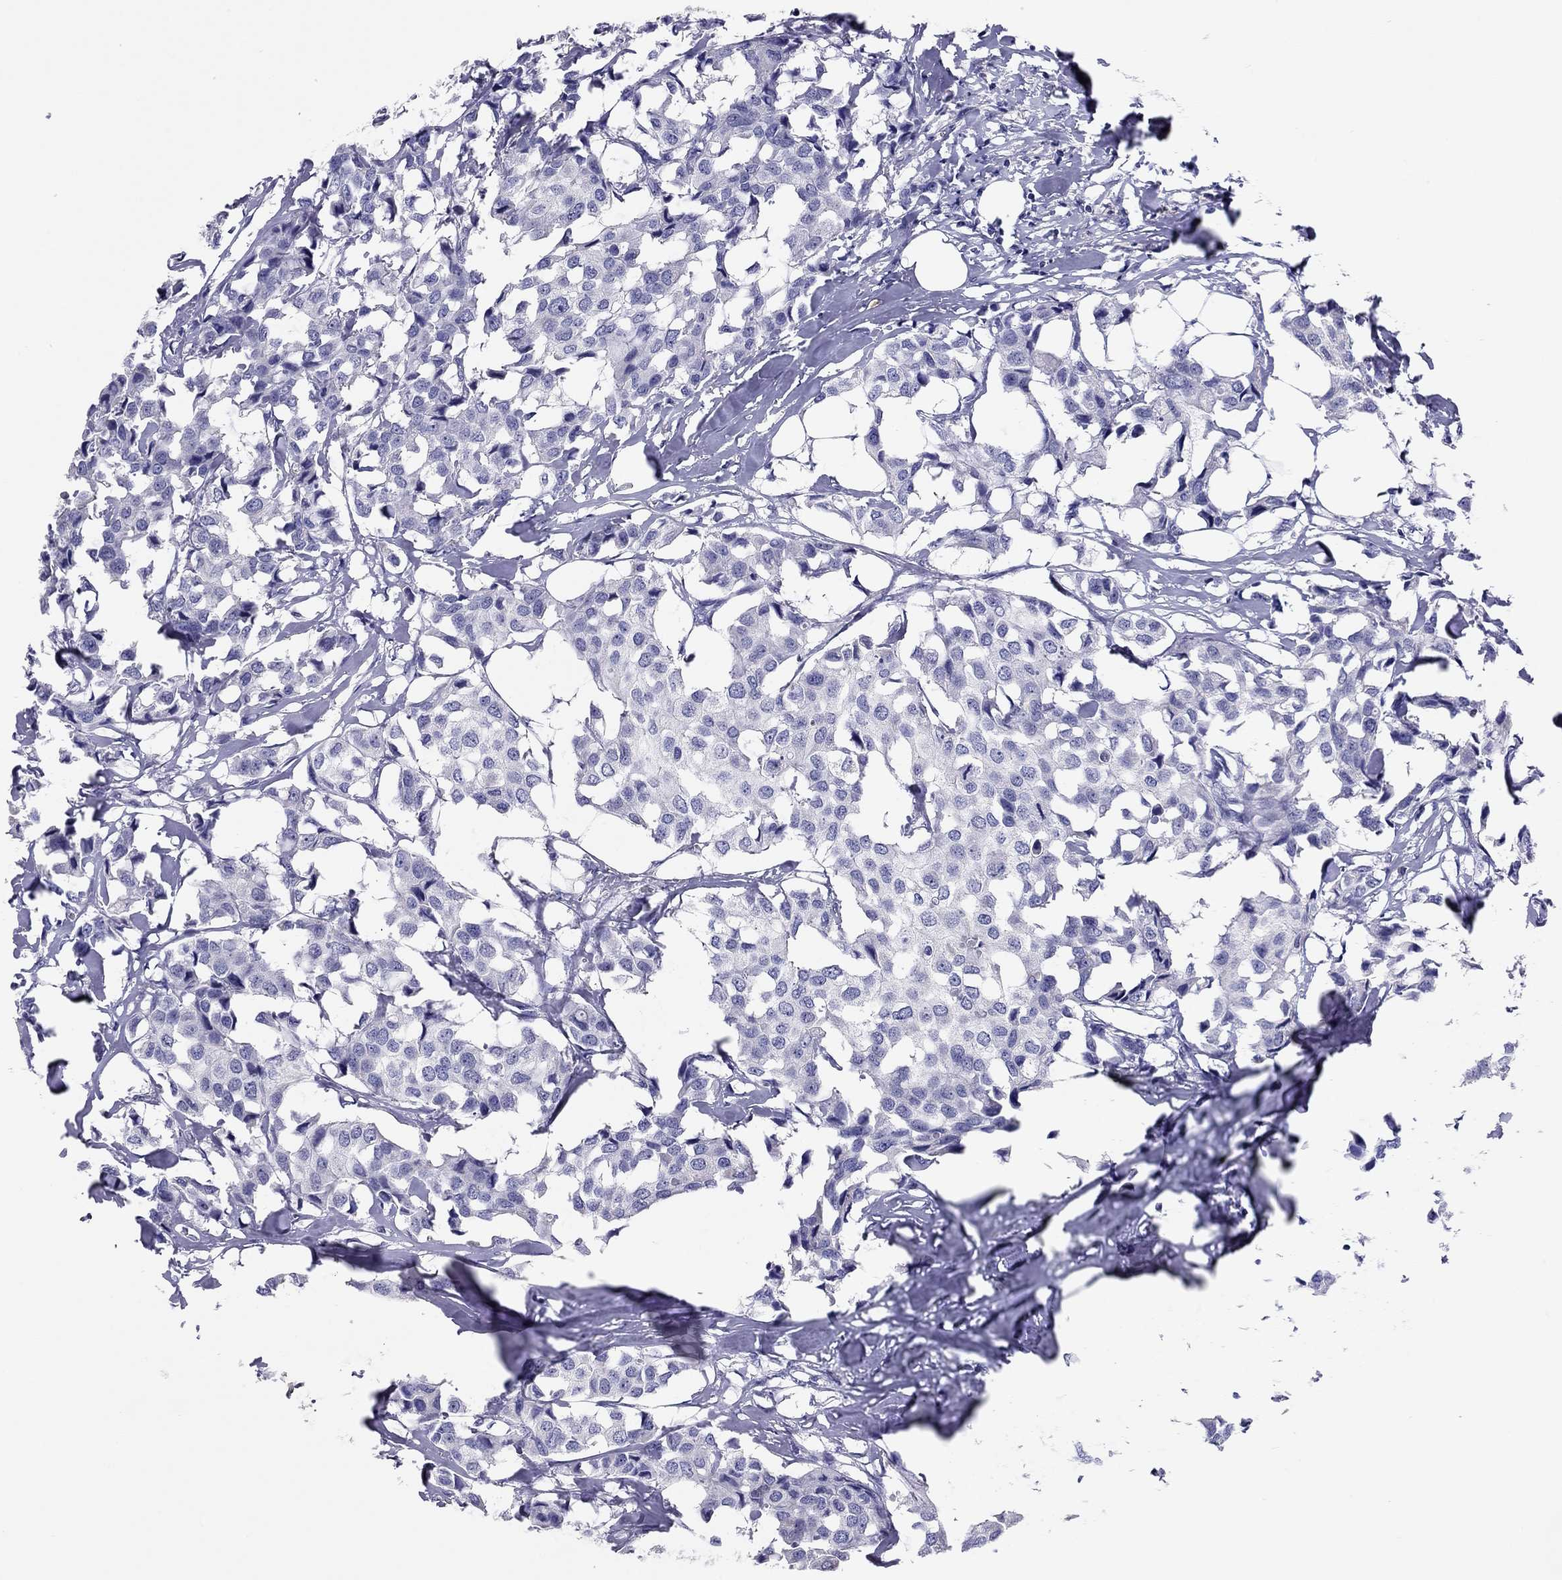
{"staining": {"intensity": "negative", "quantity": "none", "location": "none"}, "tissue": "breast cancer", "cell_type": "Tumor cells", "image_type": "cancer", "snomed": [{"axis": "morphology", "description": "Duct carcinoma"}, {"axis": "topography", "description": "Breast"}], "caption": "Immunohistochemical staining of human breast intraductal carcinoma shows no significant staining in tumor cells.", "gene": "CALHM1", "patient": {"sex": "female", "age": 80}}